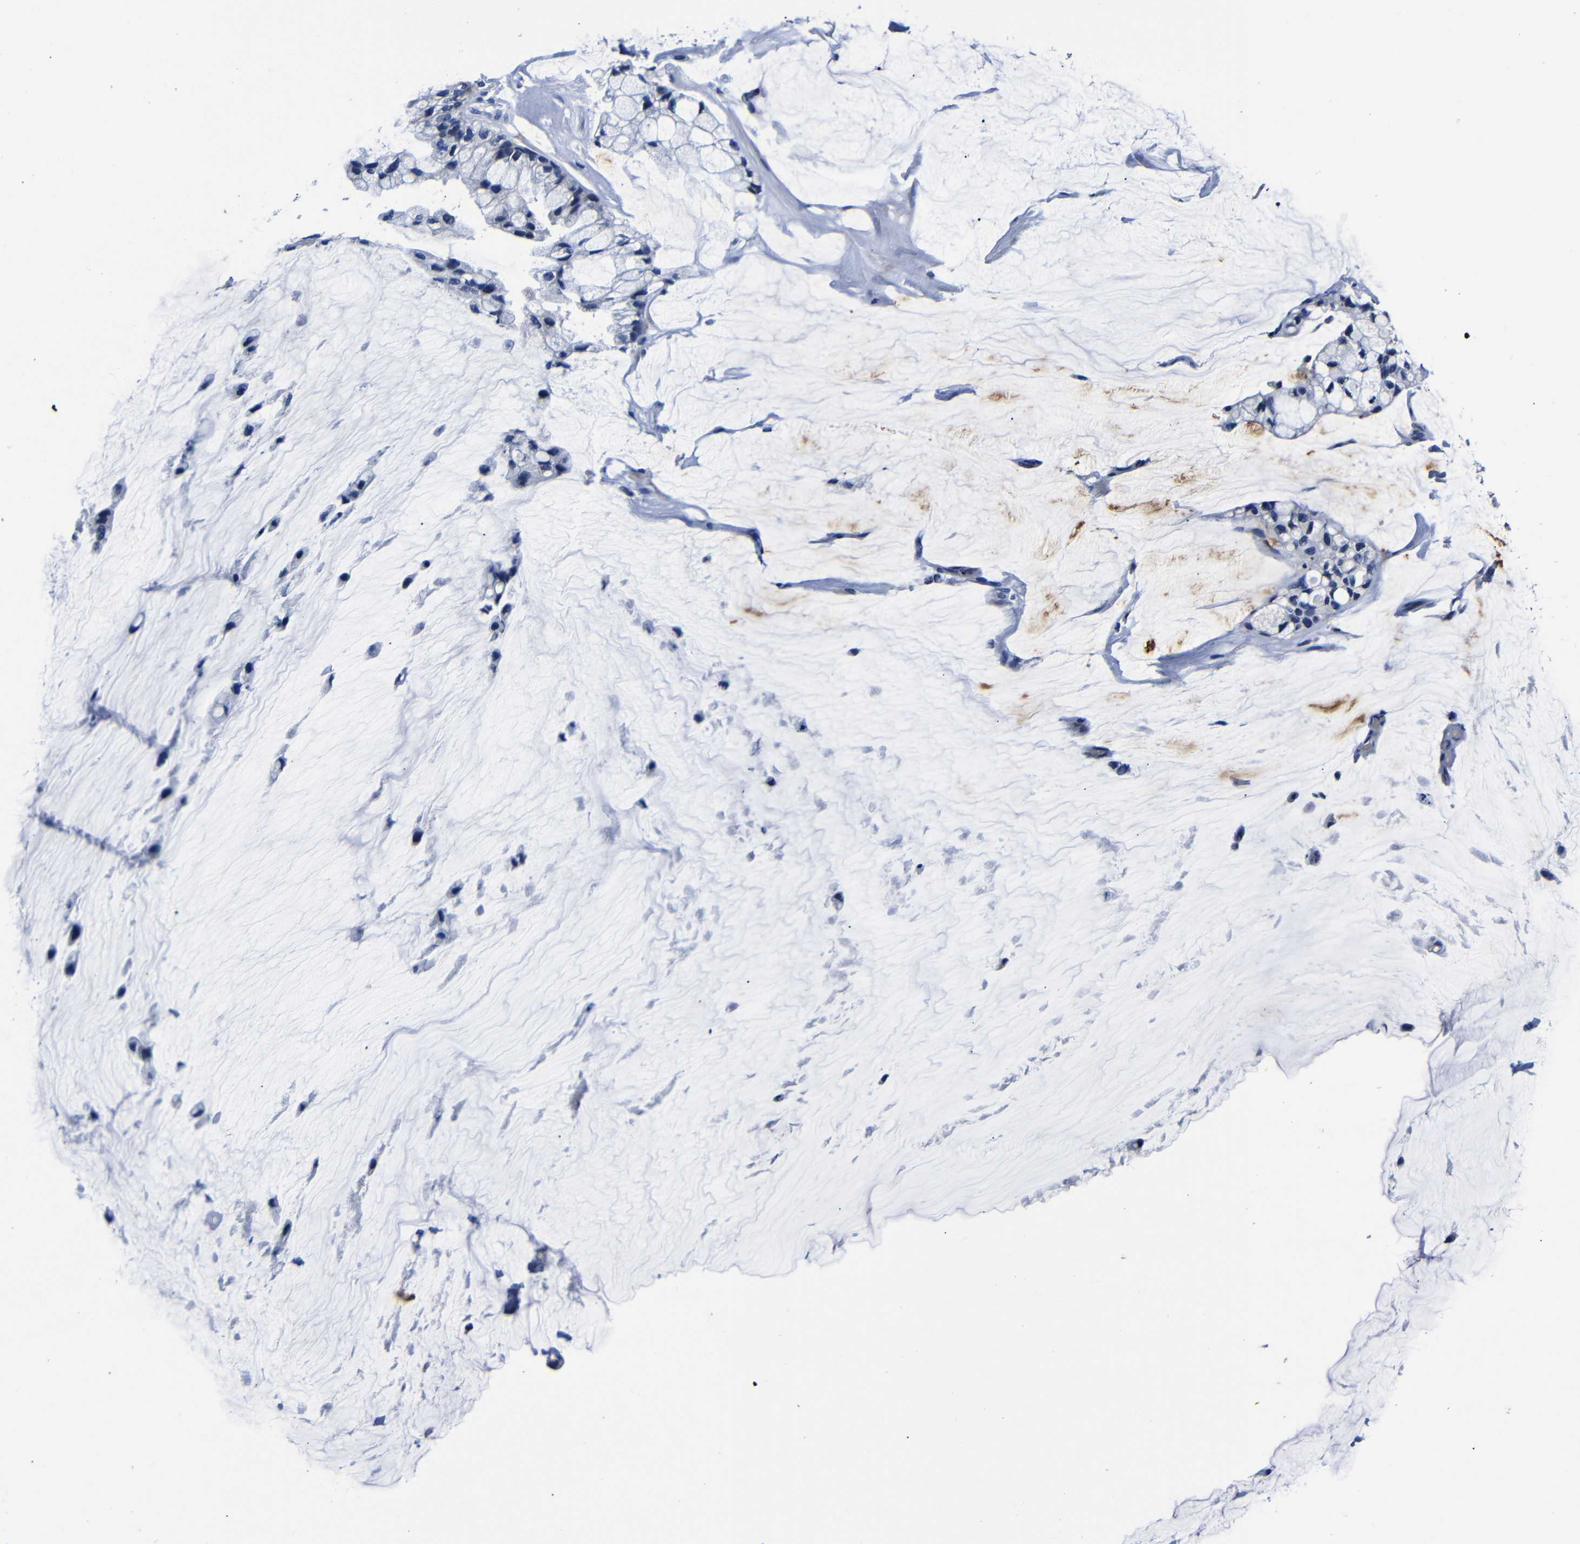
{"staining": {"intensity": "negative", "quantity": "none", "location": "none"}, "tissue": "ovarian cancer", "cell_type": "Tumor cells", "image_type": "cancer", "snomed": [{"axis": "morphology", "description": "Cystadenocarcinoma, mucinous, NOS"}, {"axis": "topography", "description": "Ovary"}], "caption": "Mucinous cystadenocarcinoma (ovarian) stained for a protein using immunohistochemistry (IHC) reveals no positivity tumor cells.", "gene": "DEPP1", "patient": {"sex": "female", "age": 39}}